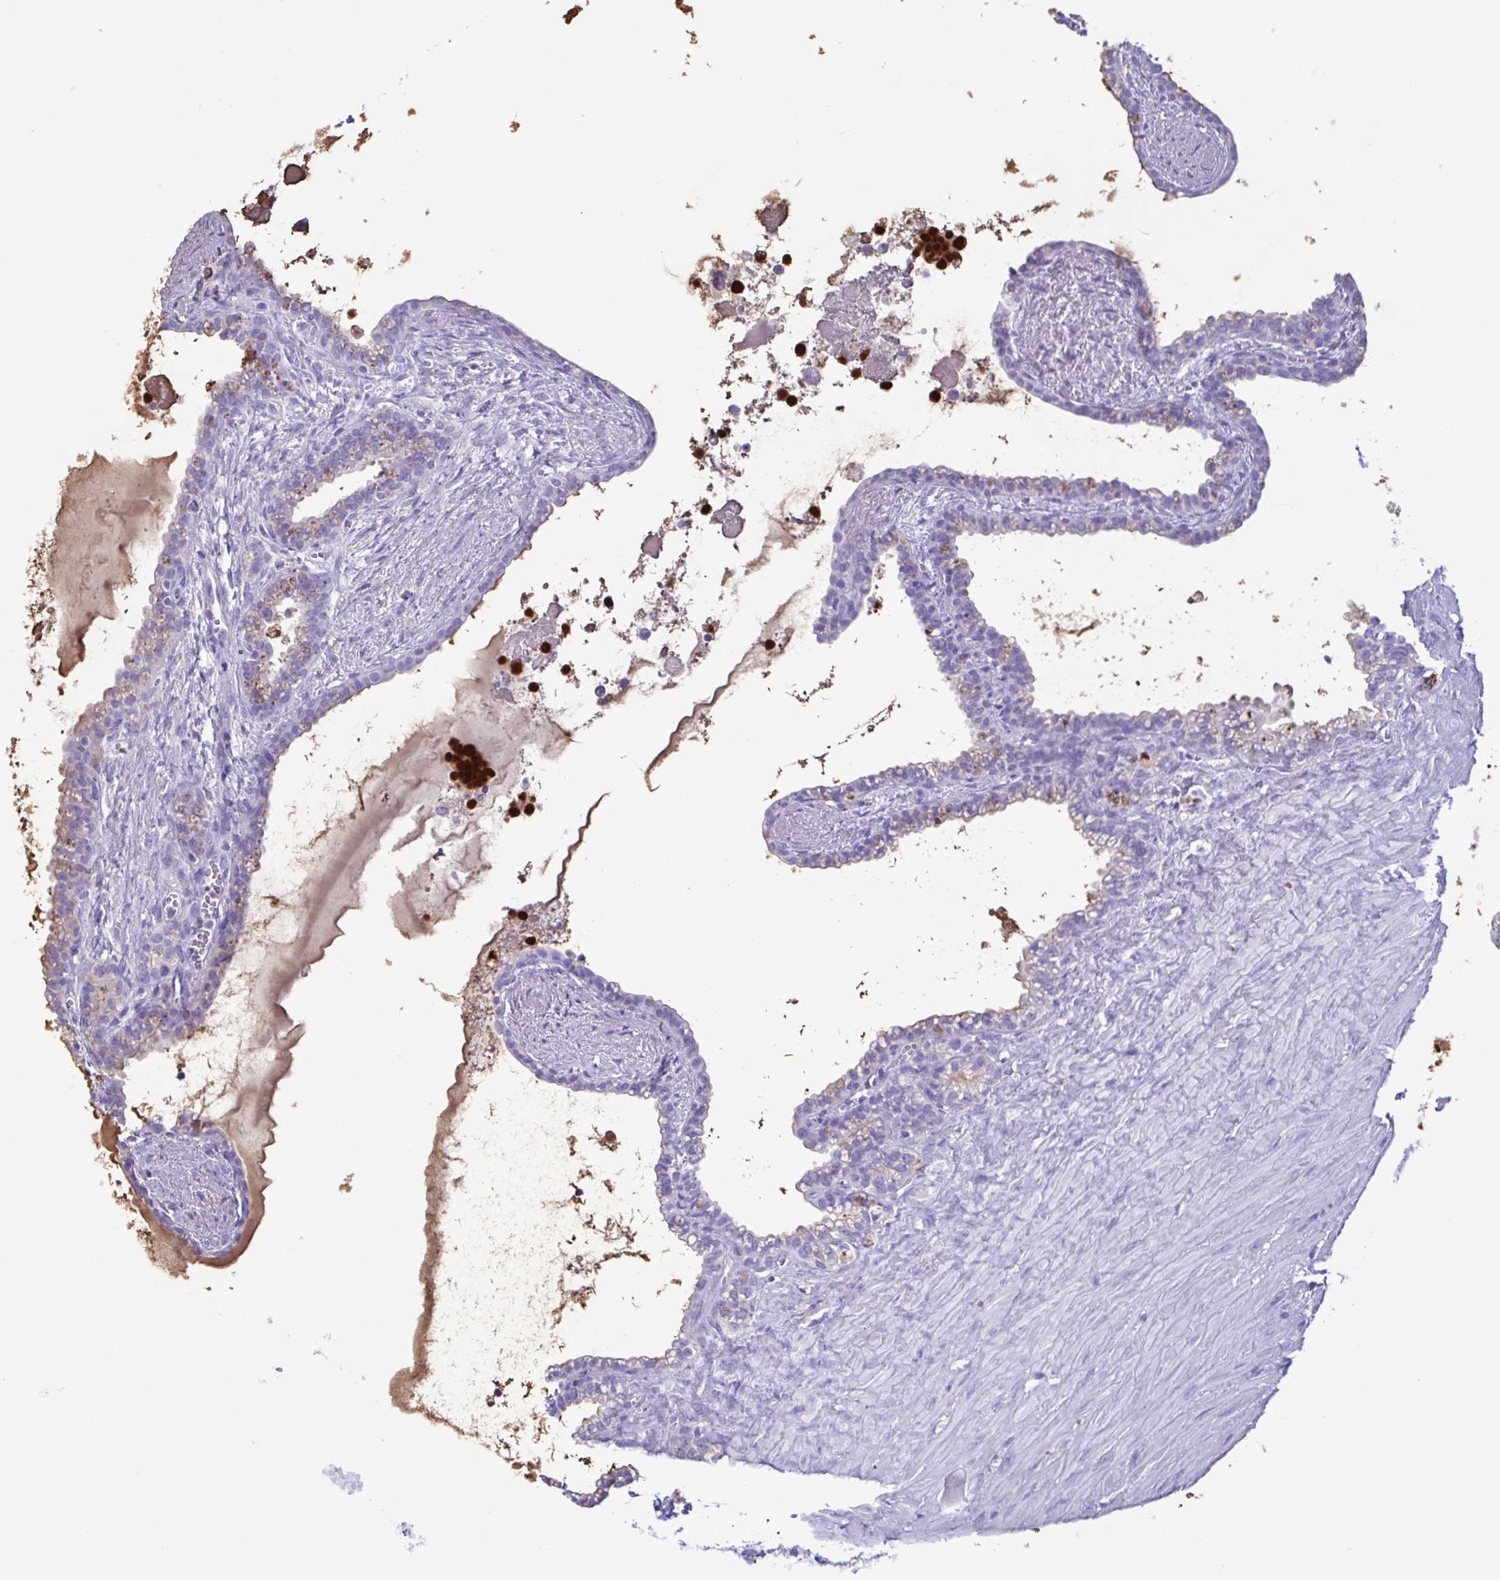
{"staining": {"intensity": "negative", "quantity": "none", "location": "none"}, "tissue": "seminal vesicle", "cell_type": "Glandular cells", "image_type": "normal", "snomed": [{"axis": "morphology", "description": "Normal tissue, NOS"}, {"axis": "topography", "description": "Seminal veicle"}], "caption": "Immunohistochemistry (IHC) of normal human seminal vesicle displays no staining in glandular cells. (DAB (3,3'-diaminobenzidine) immunohistochemistry (IHC) with hematoxylin counter stain).", "gene": "LTF", "patient": {"sex": "male", "age": 76}}